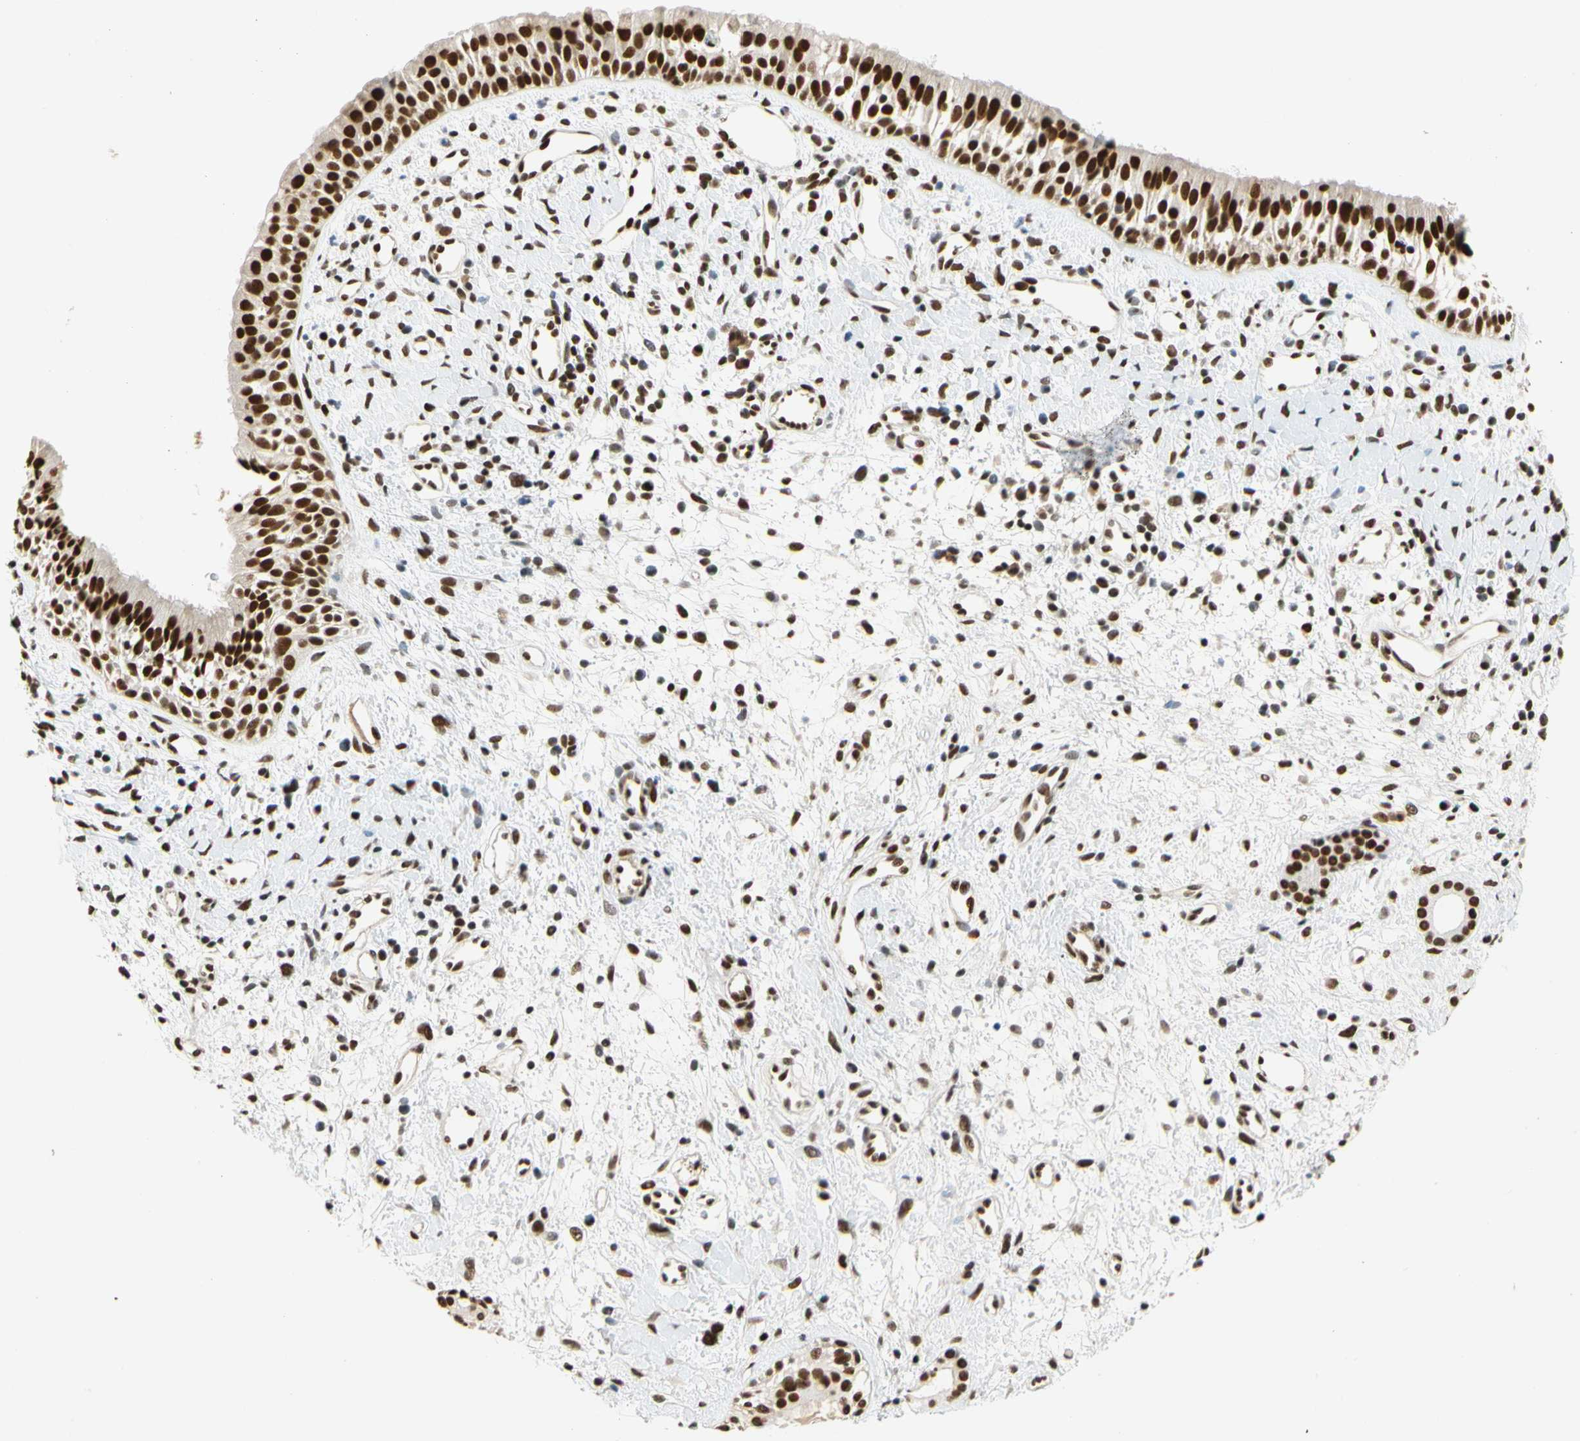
{"staining": {"intensity": "strong", "quantity": ">75%", "location": "nuclear"}, "tissue": "nasopharynx", "cell_type": "Respiratory epithelial cells", "image_type": "normal", "snomed": [{"axis": "morphology", "description": "Normal tissue, NOS"}, {"axis": "topography", "description": "Nasopharynx"}], "caption": "DAB immunohistochemical staining of normal nasopharynx shows strong nuclear protein positivity in about >75% of respiratory epithelial cells.", "gene": "ZSCAN16", "patient": {"sex": "male", "age": 22}}